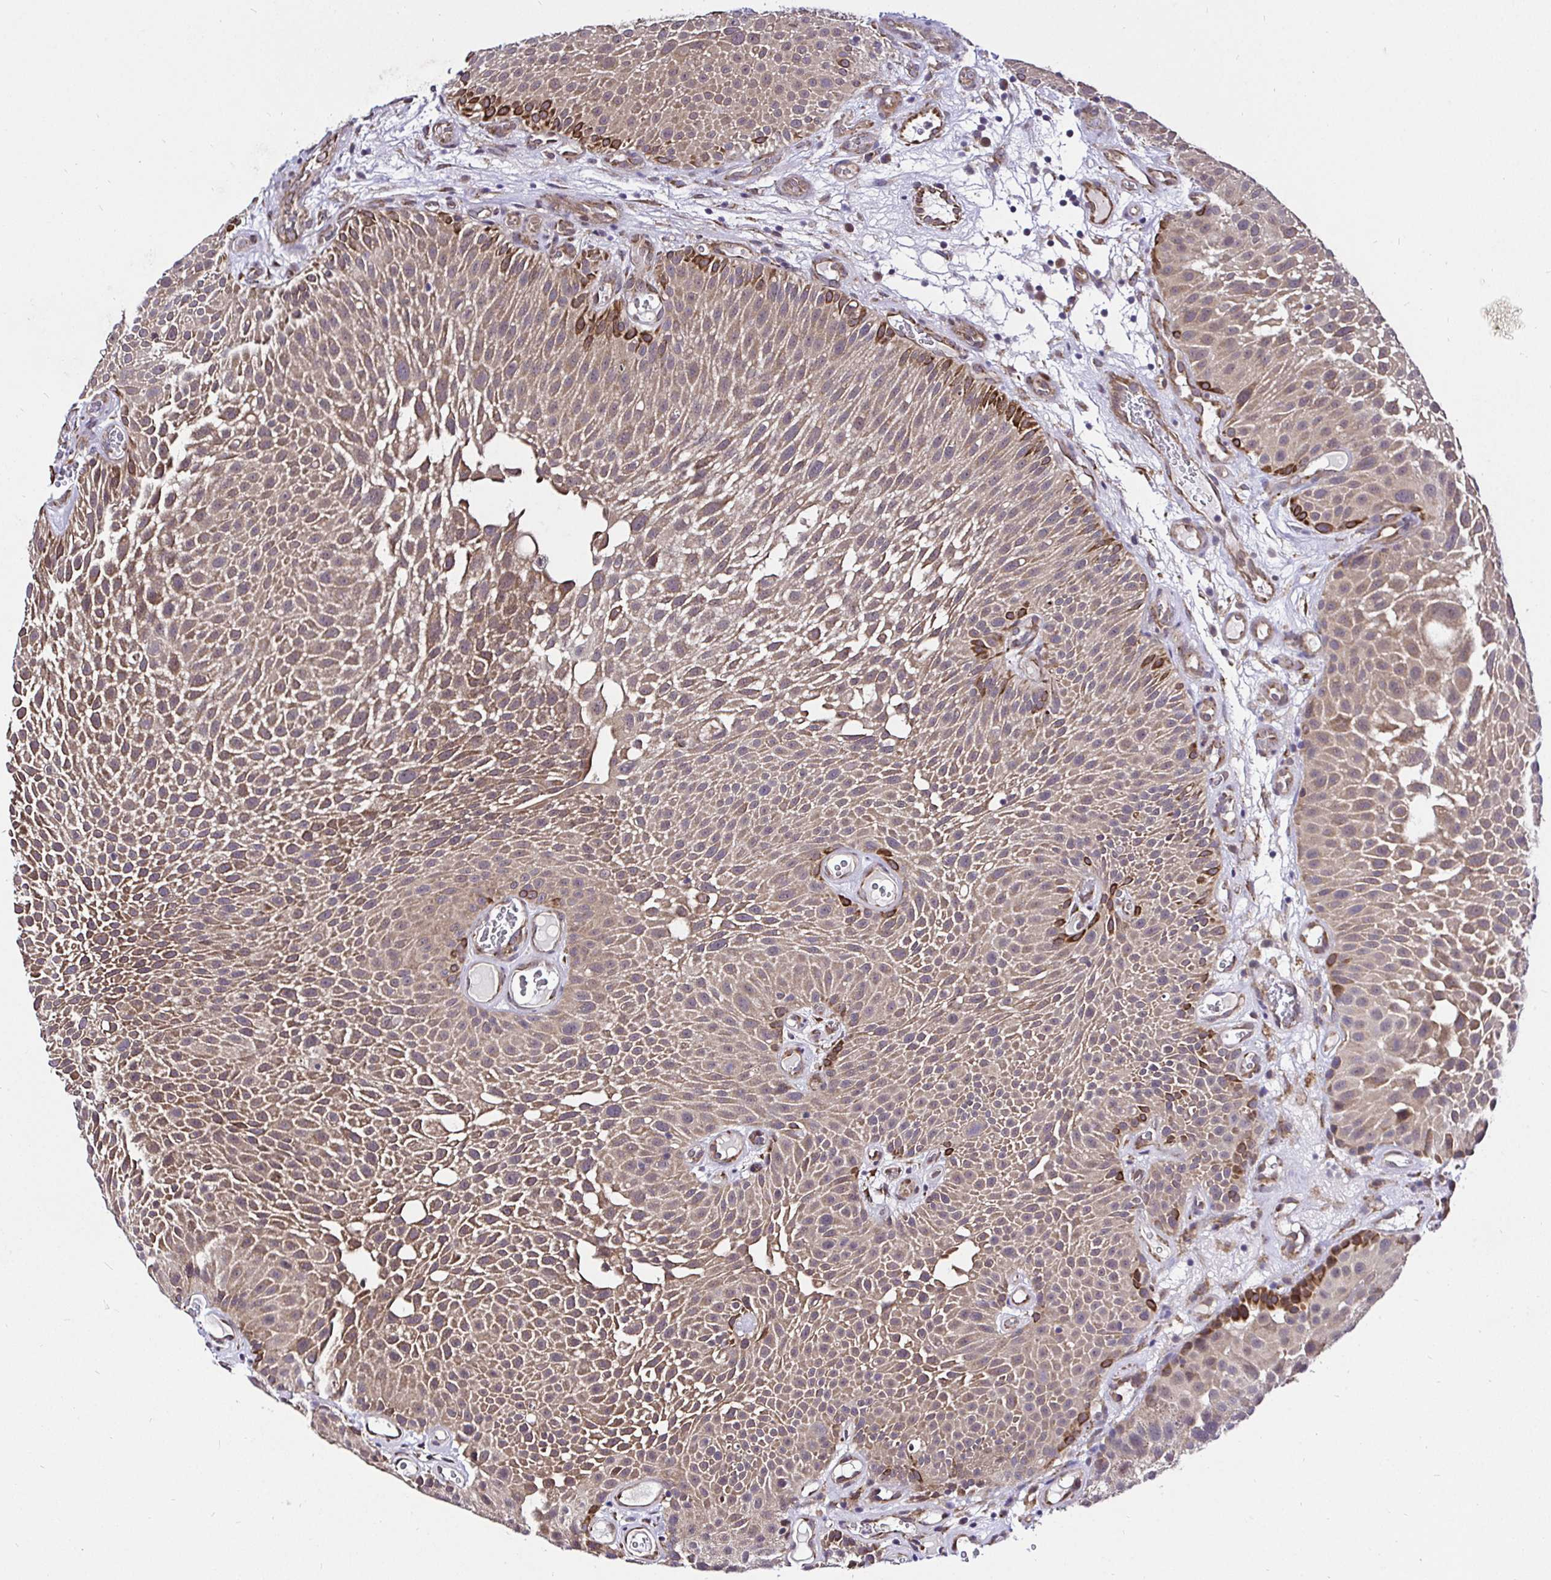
{"staining": {"intensity": "moderate", "quantity": ">75%", "location": "cytoplasmic/membranous"}, "tissue": "urothelial cancer", "cell_type": "Tumor cells", "image_type": "cancer", "snomed": [{"axis": "morphology", "description": "Urothelial carcinoma, Low grade"}, {"axis": "topography", "description": "Urinary bladder"}], "caption": "The micrograph reveals immunohistochemical staining of low-grade urothelial carcinoma. There is moderate cytoplasmic/membranous staining is appreciated in about >75% of tumor cells. (brown staining indicates protein expression, while blue staining denotes nuclei).", "gene": "CCDC122", "patient": {"sex": "male", "age": 72}}